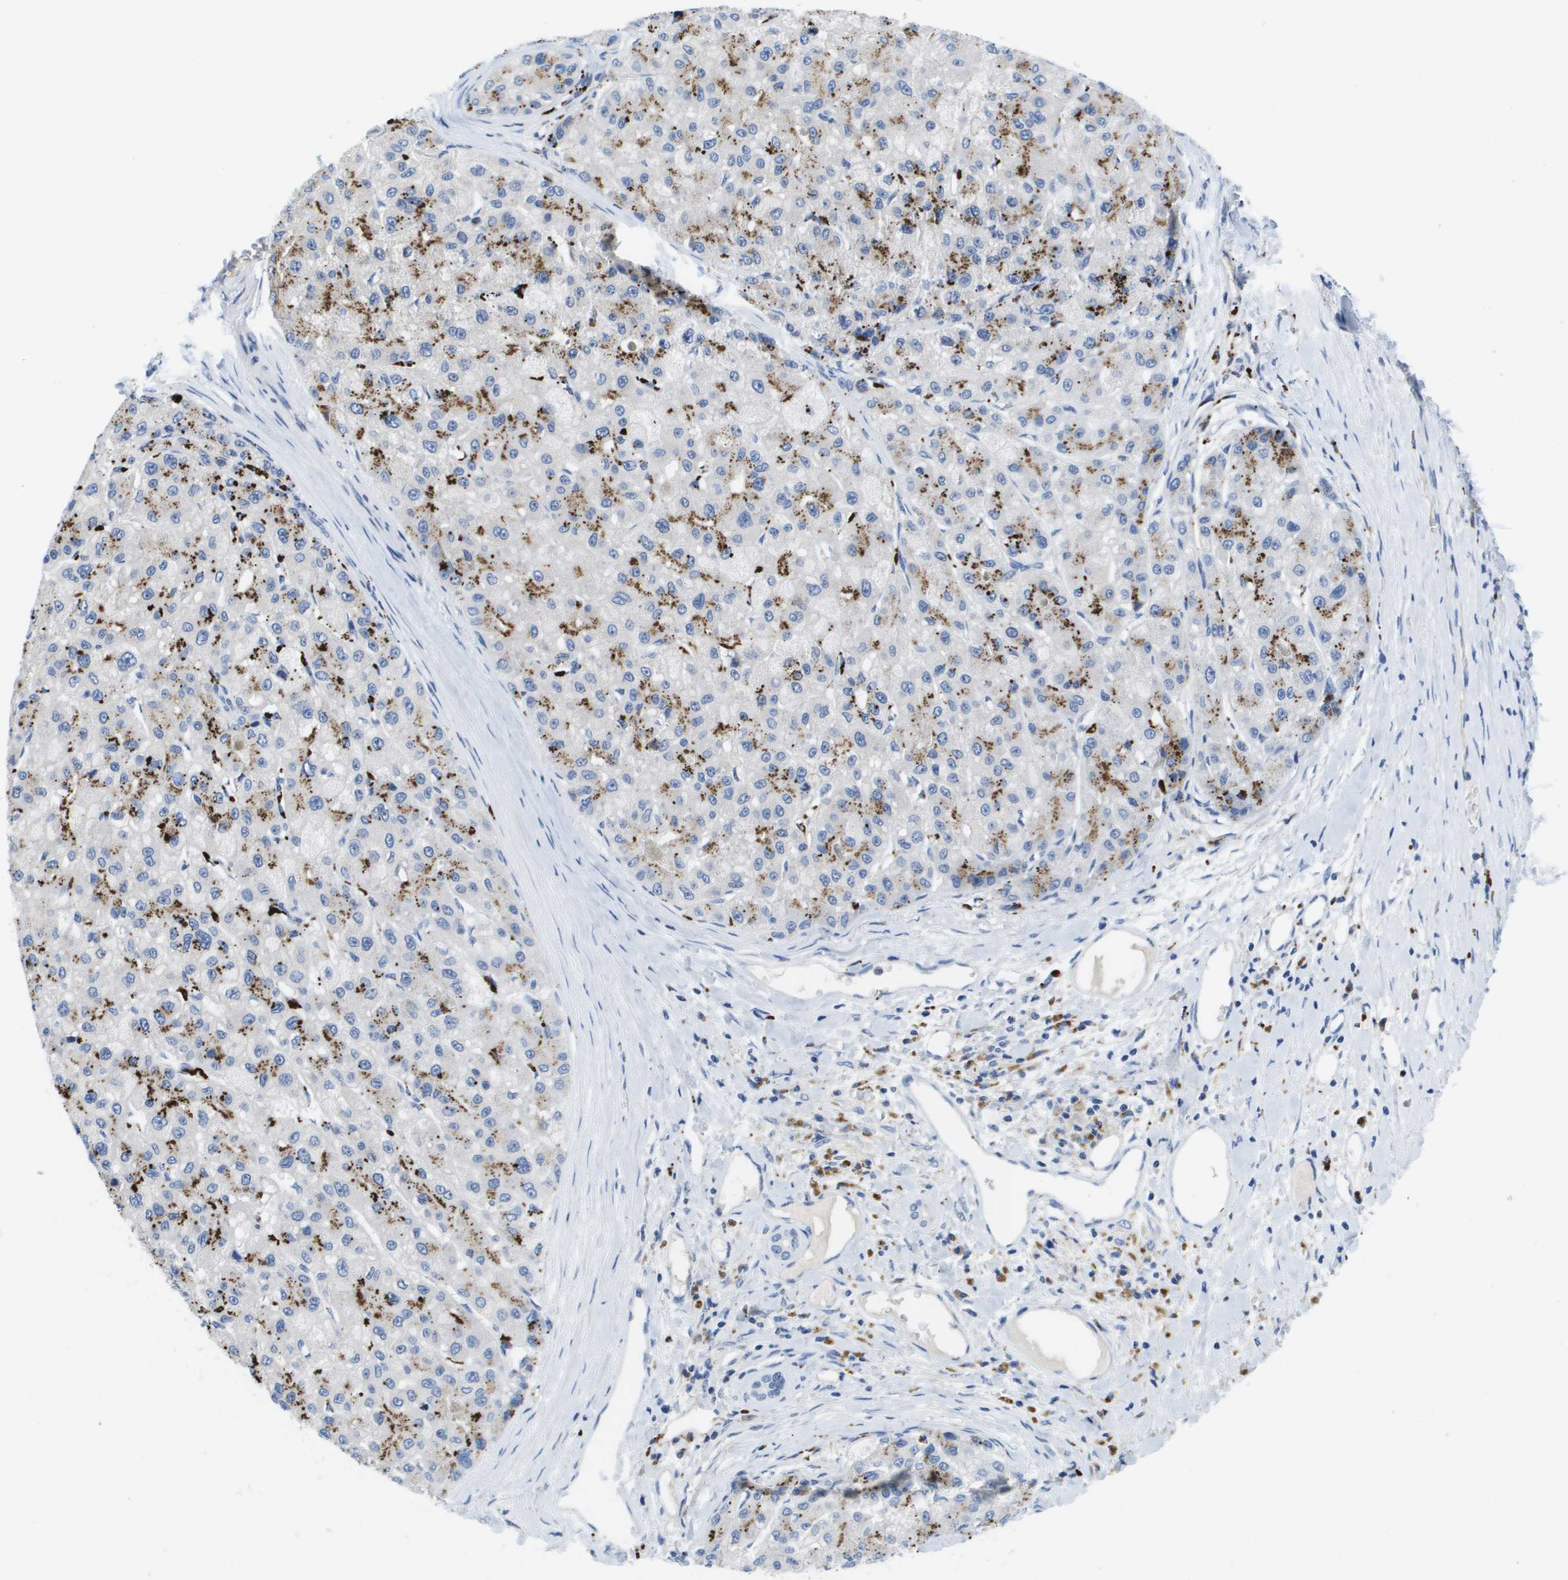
{"staining": {"intensity": "negative", "quantity": "none", "location": "none"}, "tissue": "liver cancer", "cell_type": "Tumor cells", "image_type": "cancer", "snomed": [{"axis": "morphology", "description": "Carcinoma, Hepatocellular, NOS"}, {"axis": "topography", "description": "Liver"}], "caption": "Immunohistochemical staining of human liver cancer (hepatocellular carcinoma) reveals no significant expression in tumor cells. Brightfield microscopy of immunohistochemistry stained with DAB (brown) and hematoxylin (blue), captured at high magnification.", "gene": "MS4A1", "patient": {"sex": "male", "age": 80}}